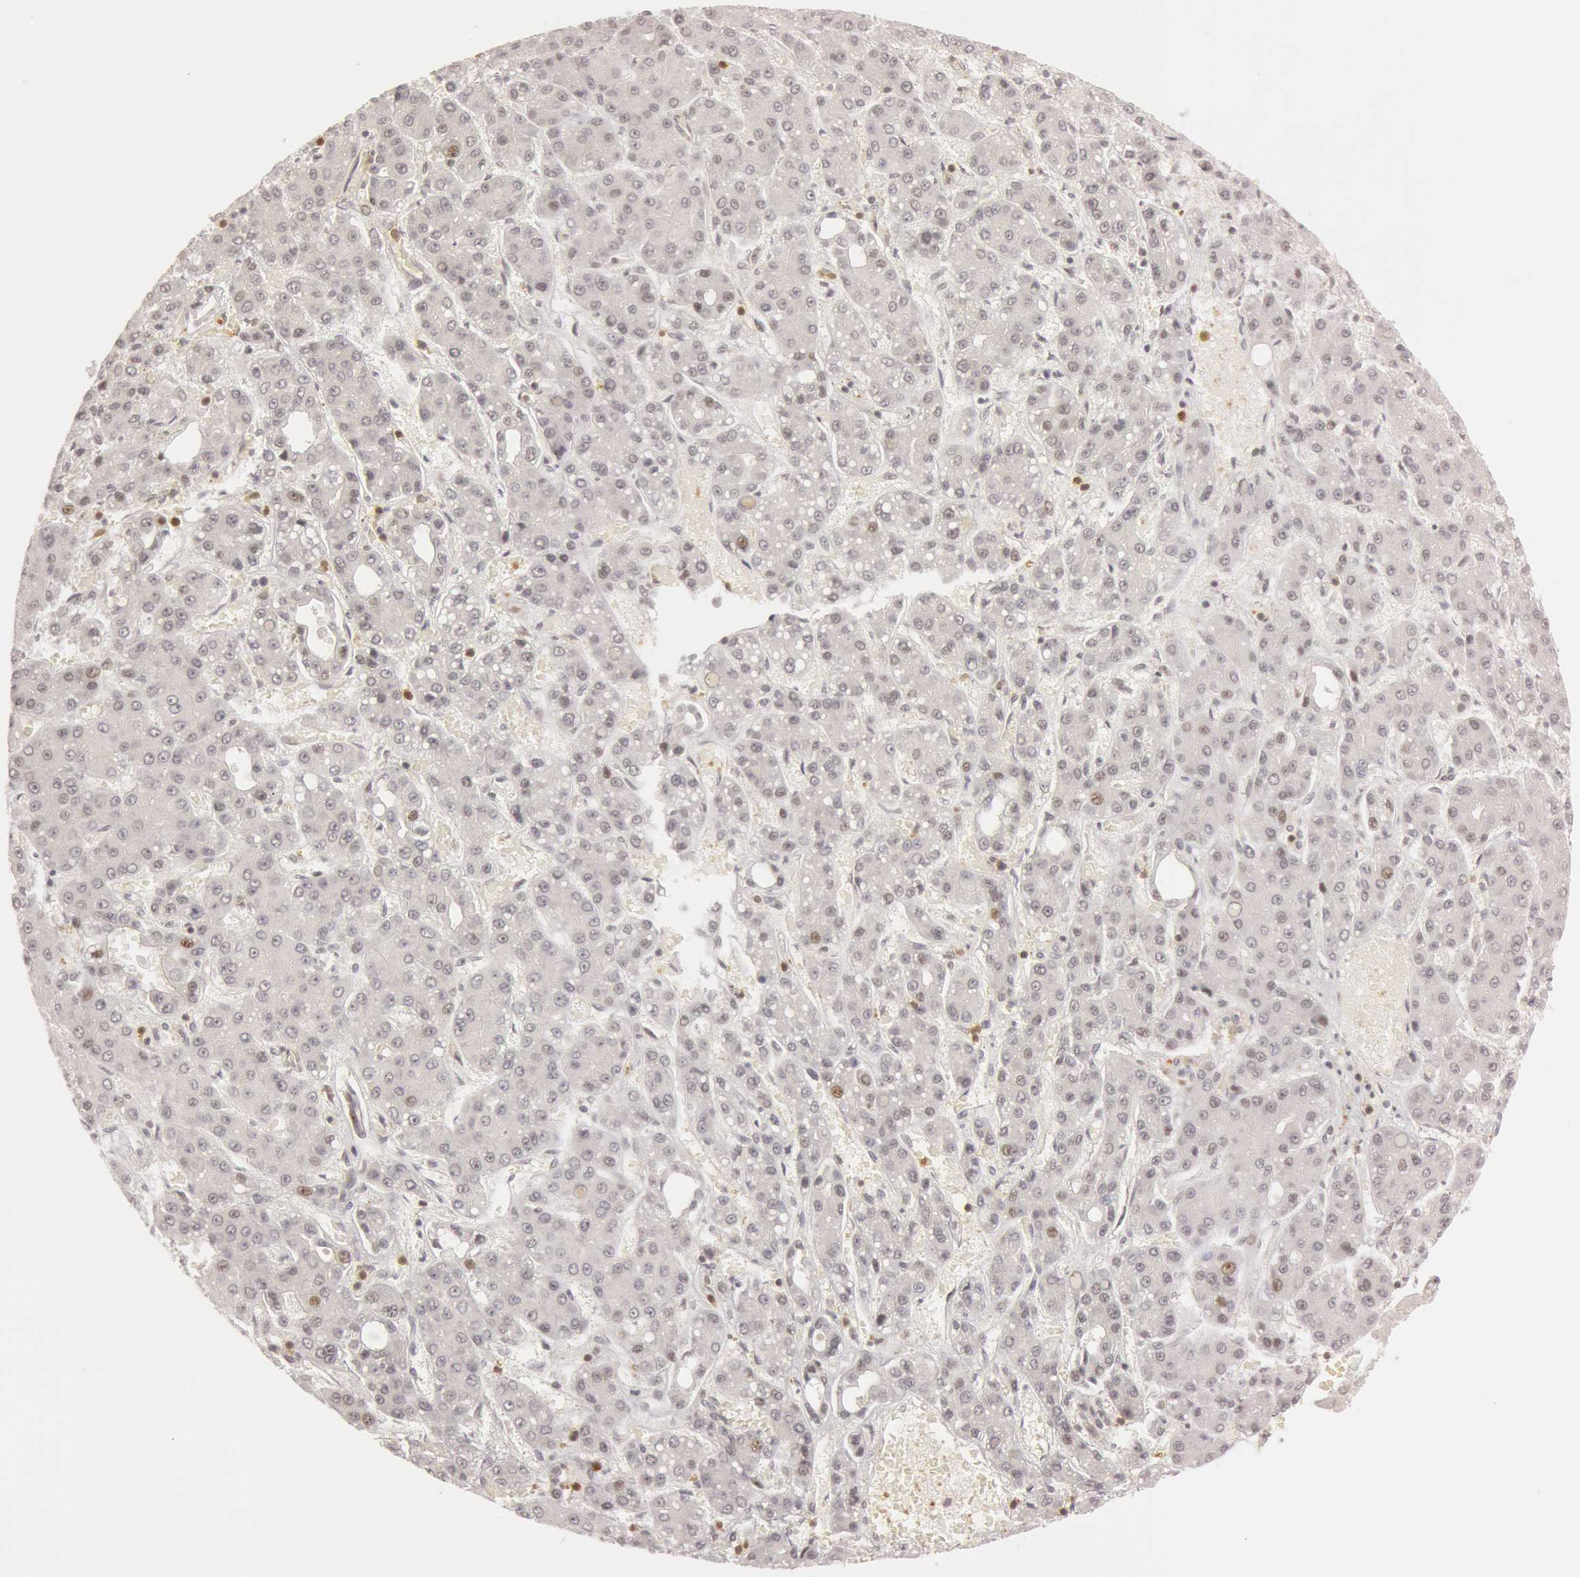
{"staining": {"intensity": "negative", "quantity": "none", "location": "none"}, "tissue": "liver cancer", "cell_type": "Tumor cells", "image_type": "cancer", "snomed": [{"axis": "morphology", "description": "Carcinoma, Hepatocellular, NOS"}, {"axis": "topography", "description": "Liver"}], "caption": "A high-resolution photomicrograph shows immunohistochemistry staining of liver cancer, which displays no significant positivity in tumor cells.", "gene": "OASL", "patient": {"sex": "male", "age": 69}}